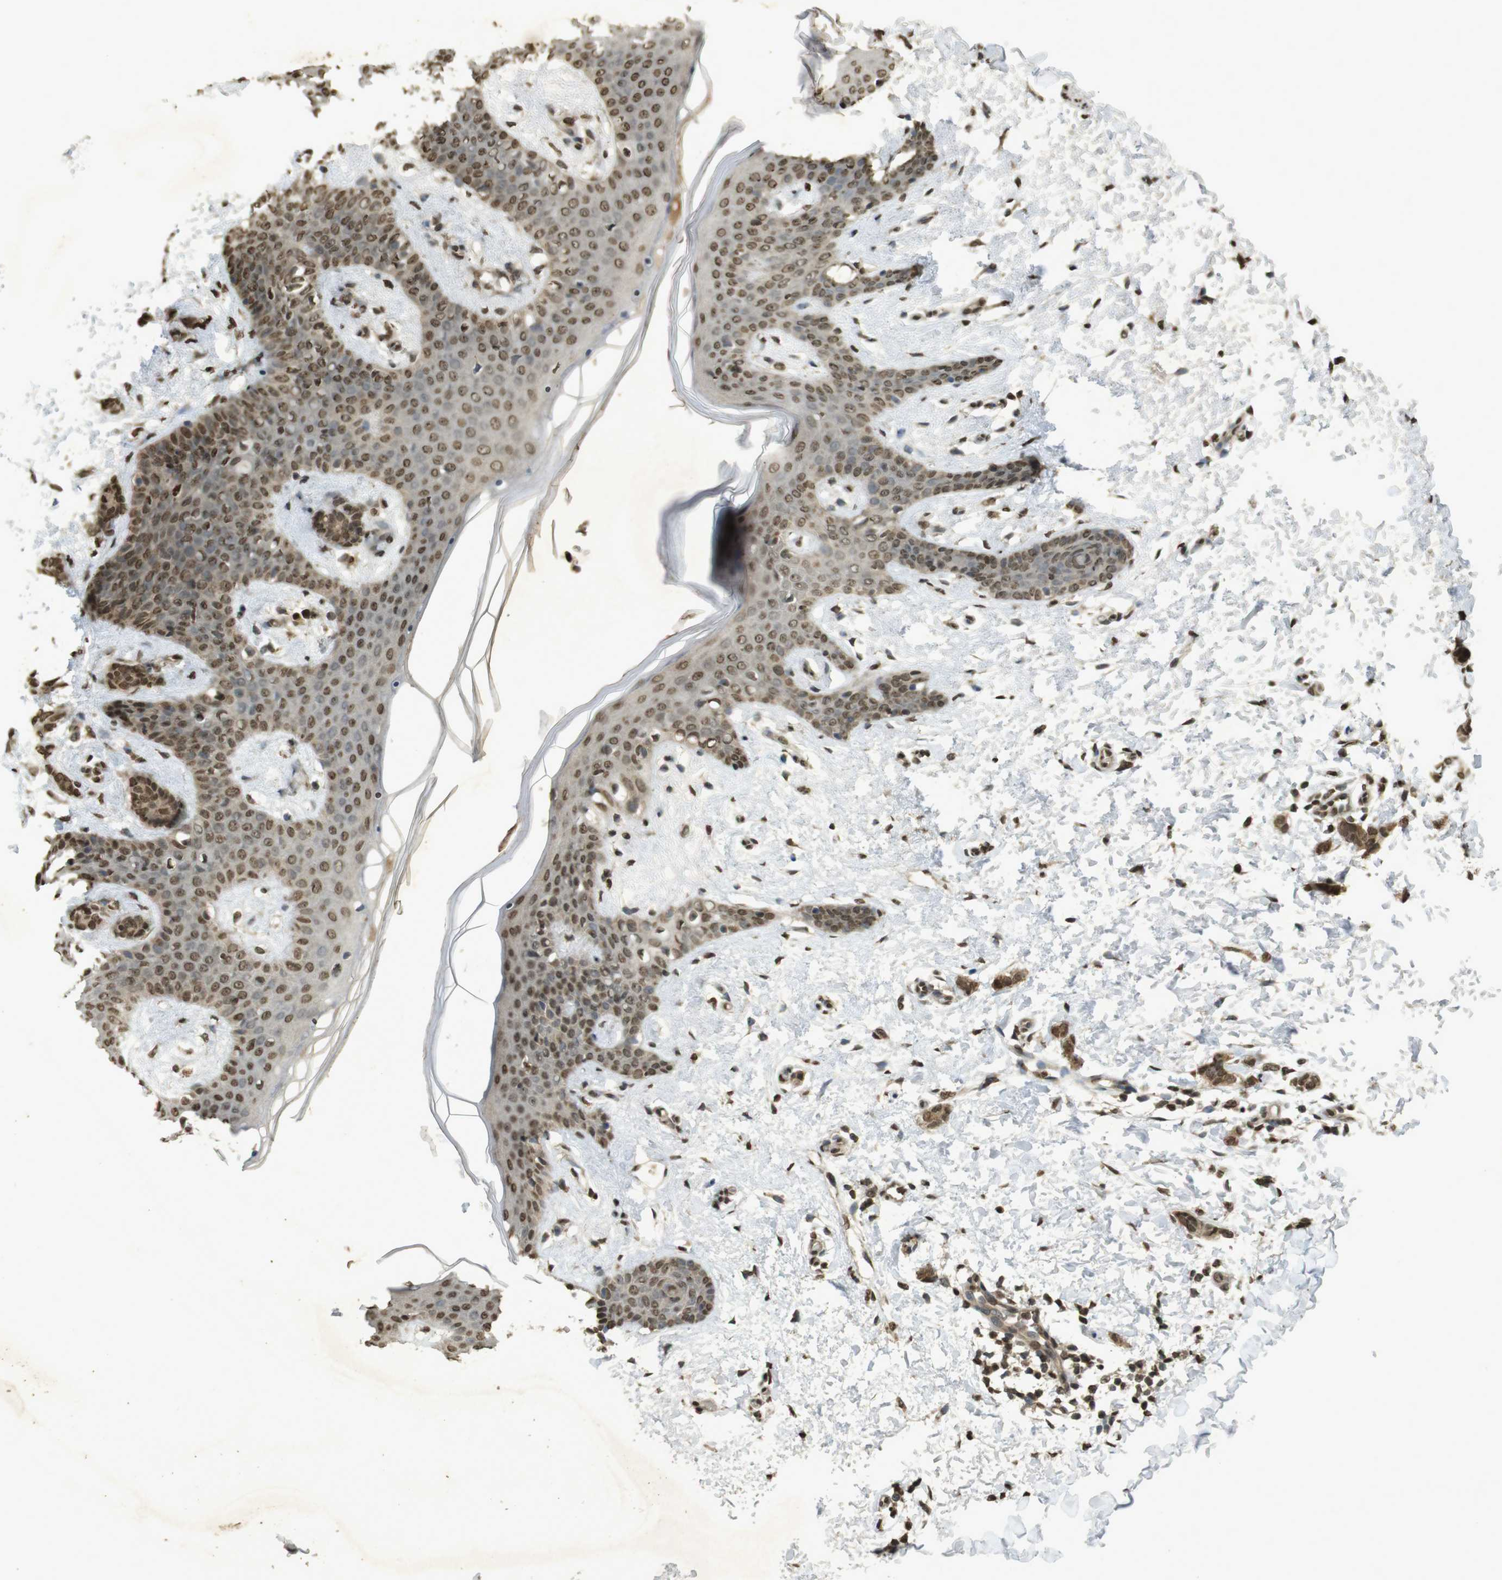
{"staining": {"intensity": "moderate", "quantity": ">75%", "location": "cytoplasmic/membranous,nuclear"}, "tissue": "breast cancer", "cell_type": "Tumor cells", "image_type": "cancer", "snomed": [{"axis": "morphology", "description": "Lobular carcinoma"}, {"axis": "topography", "description": "Skin"}, {"axis": "topography", "description": "Breast"}], "caption": "An immunohistochemistry (IHC) image of tumor tissue is shown. Protein staining in brown labels moderate cytoplasmic/membranous and nuclear positivity in breast cancer within tumor cells.", "gene": "ORC4", "patient": {"sex": "female", "age": 46}}